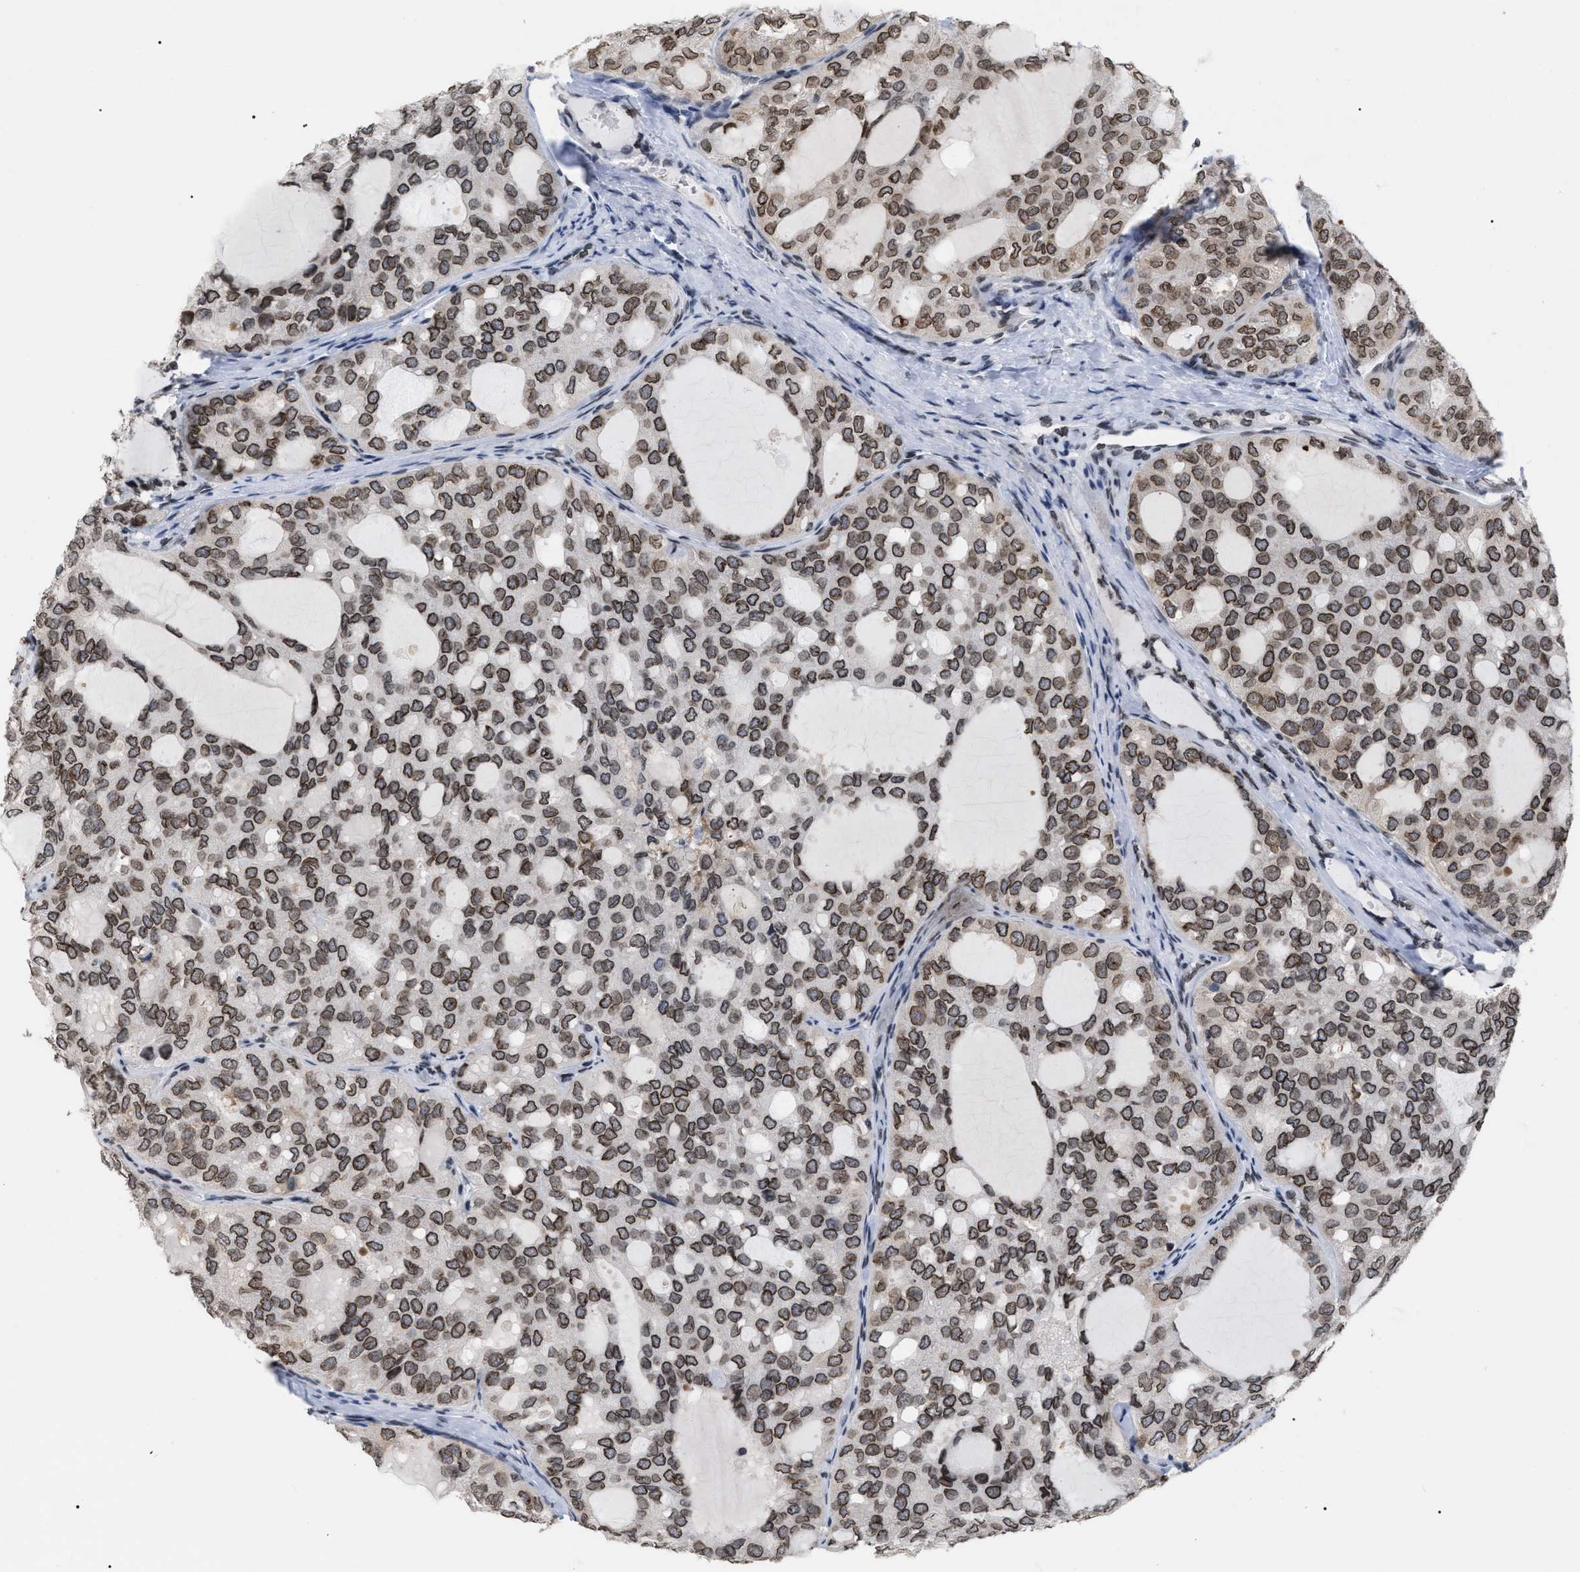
{"staining": {"intensity": "moderate", "quantity": ">75%", "location": "cytoplasmic/membranous,nuclear"}, "tissue": "thyroid cancer", "cell_type": "Tumor cells", "image_type": "cancer", "snomed": [{"axis": "morphology", "description": "Follicular adenoma carcinoma, NOS"}, {"axis": "topography", "description": "Thyroid gland"}], "caption": "Immunohistochemistry photomicrograph of neoplastic tissue: human thyroid cancer stained using immunohistochemistry demonstrates medium levels of moderate protein expression localized specifically in the cytoplasmic/membranous and nuclear of tumor cells, appearing as a cytoplasmic/membranous and nuclear brown color.", "gene": "TPR", "patient": {"sex": "male", "age": 75}}